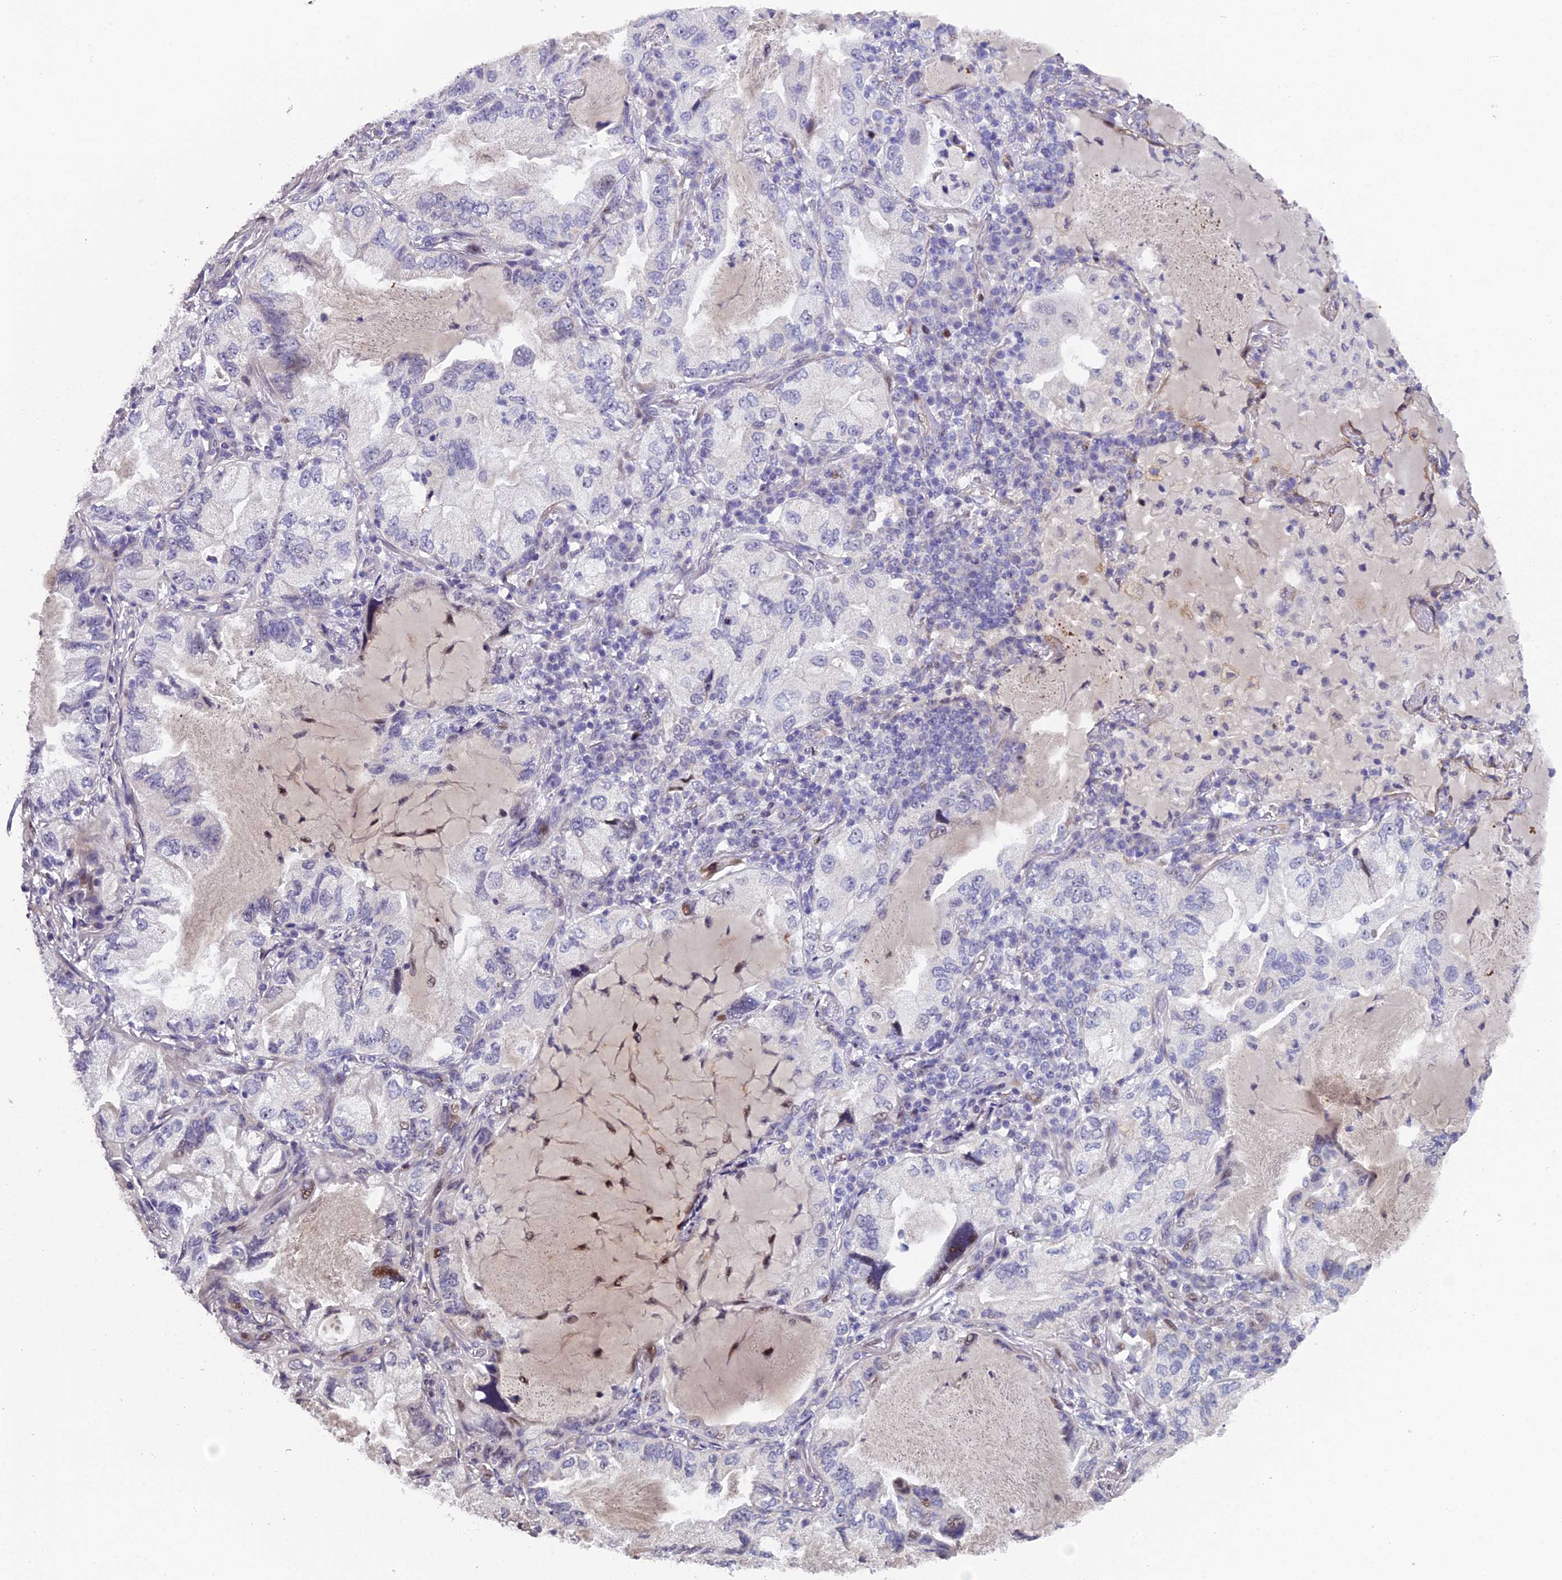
{"staining": {"intensity": "negative", "quantity": "none", "location": "none"}, "tissue": "lung cancer", "cell_type": "Tumor cells", "image_type": "cancer", "snomed": [{"axis": "morphology", "description": "Adenocarcinoma, NOS"}, {"axis": "topography", "description": "Lung"}], "caption": "Protein analysis of lung cancer (adenocarcinoma) reveals no significant staining in tumor cells.", "gene": "XKR9", "patient": {"sex": "female", "age": 69}}